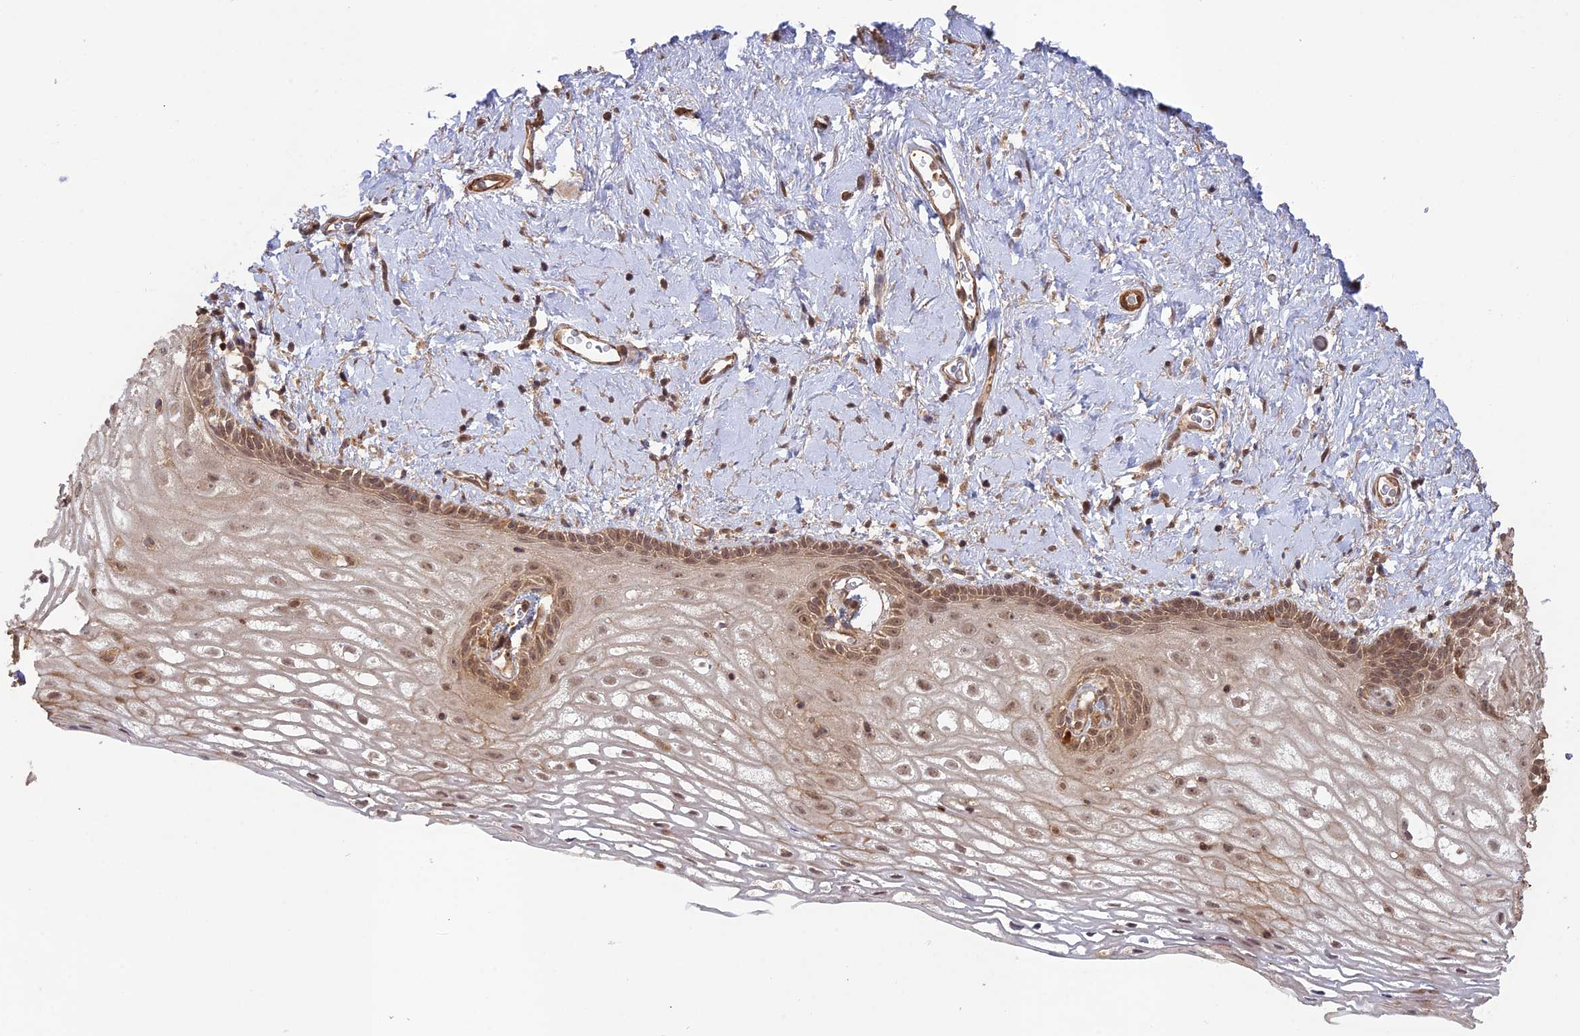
{"staining": {"intensity": "moderate", "quantity": "25%-75%", "location": "cytoplasmic/membranous,nuclear"}, "tissue": "vagina", "cell_type": "Squamous epithelial cells", "image_type": "normal", "snomed": [{"axis": "morphology", "description": "Normal tissue, NOS"}, {"axis": "morphology", "description": "Adenocarcinoma, NOS"}, {"axis": "topography", "description": "Rectum"}, {"axis": "topography", "description": "Vagina"}], "caption": "The photomicrograph demonstrates staining of normal vagina, revealing moderate cytoplasmic/membranous,nuclear protein expression (brown color) within squamous epithelial cells. (brown staining indicates protein expression, while blue staining denotes nuclei).", "gene": "CCDC174", "patient": {"sex": "female", "age": 71}}